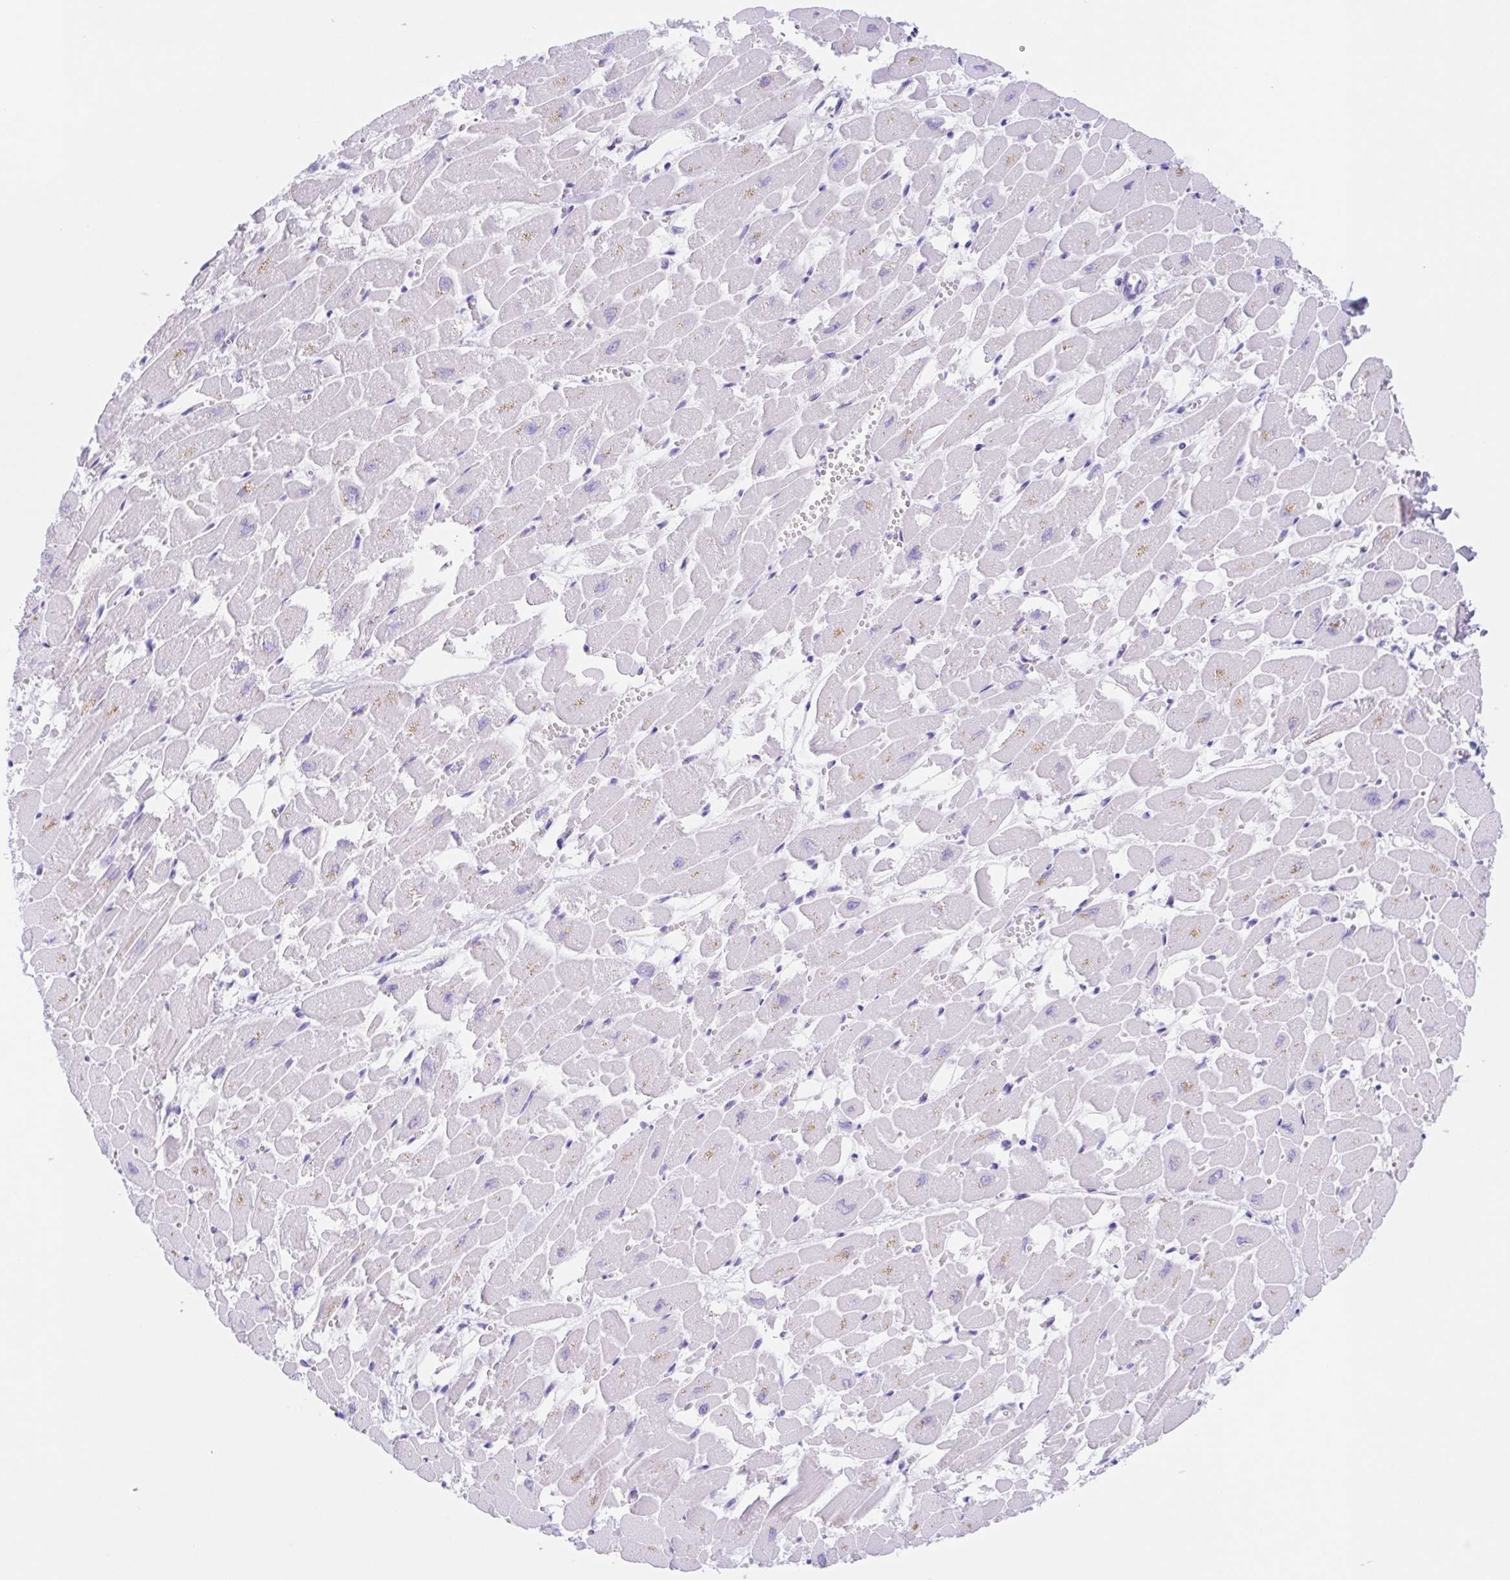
{"staining": {"intensity": "weak", "quantity": "<25%", "location": "cytoplasmic/membranous"}, "tissue": "heart muscle", "cell_type": "Cardiomyocytes", "image_type": "normal", "snomed": [{"axis": "morphology", "description": "Normal tissue, NOS"}, {"axis": "topography", "description": "Heart"}], "caption": "The micrograph reveals no significant expression in cardiomyocytes of heart muscle. Brightfield microscopy of immunohistochemistry (IHC) stained with DAB (brown) and hematoxylin (blue), captured at high magnification.", "gene": "SCG3", "patient": {"sex": "female", "age": 52}}